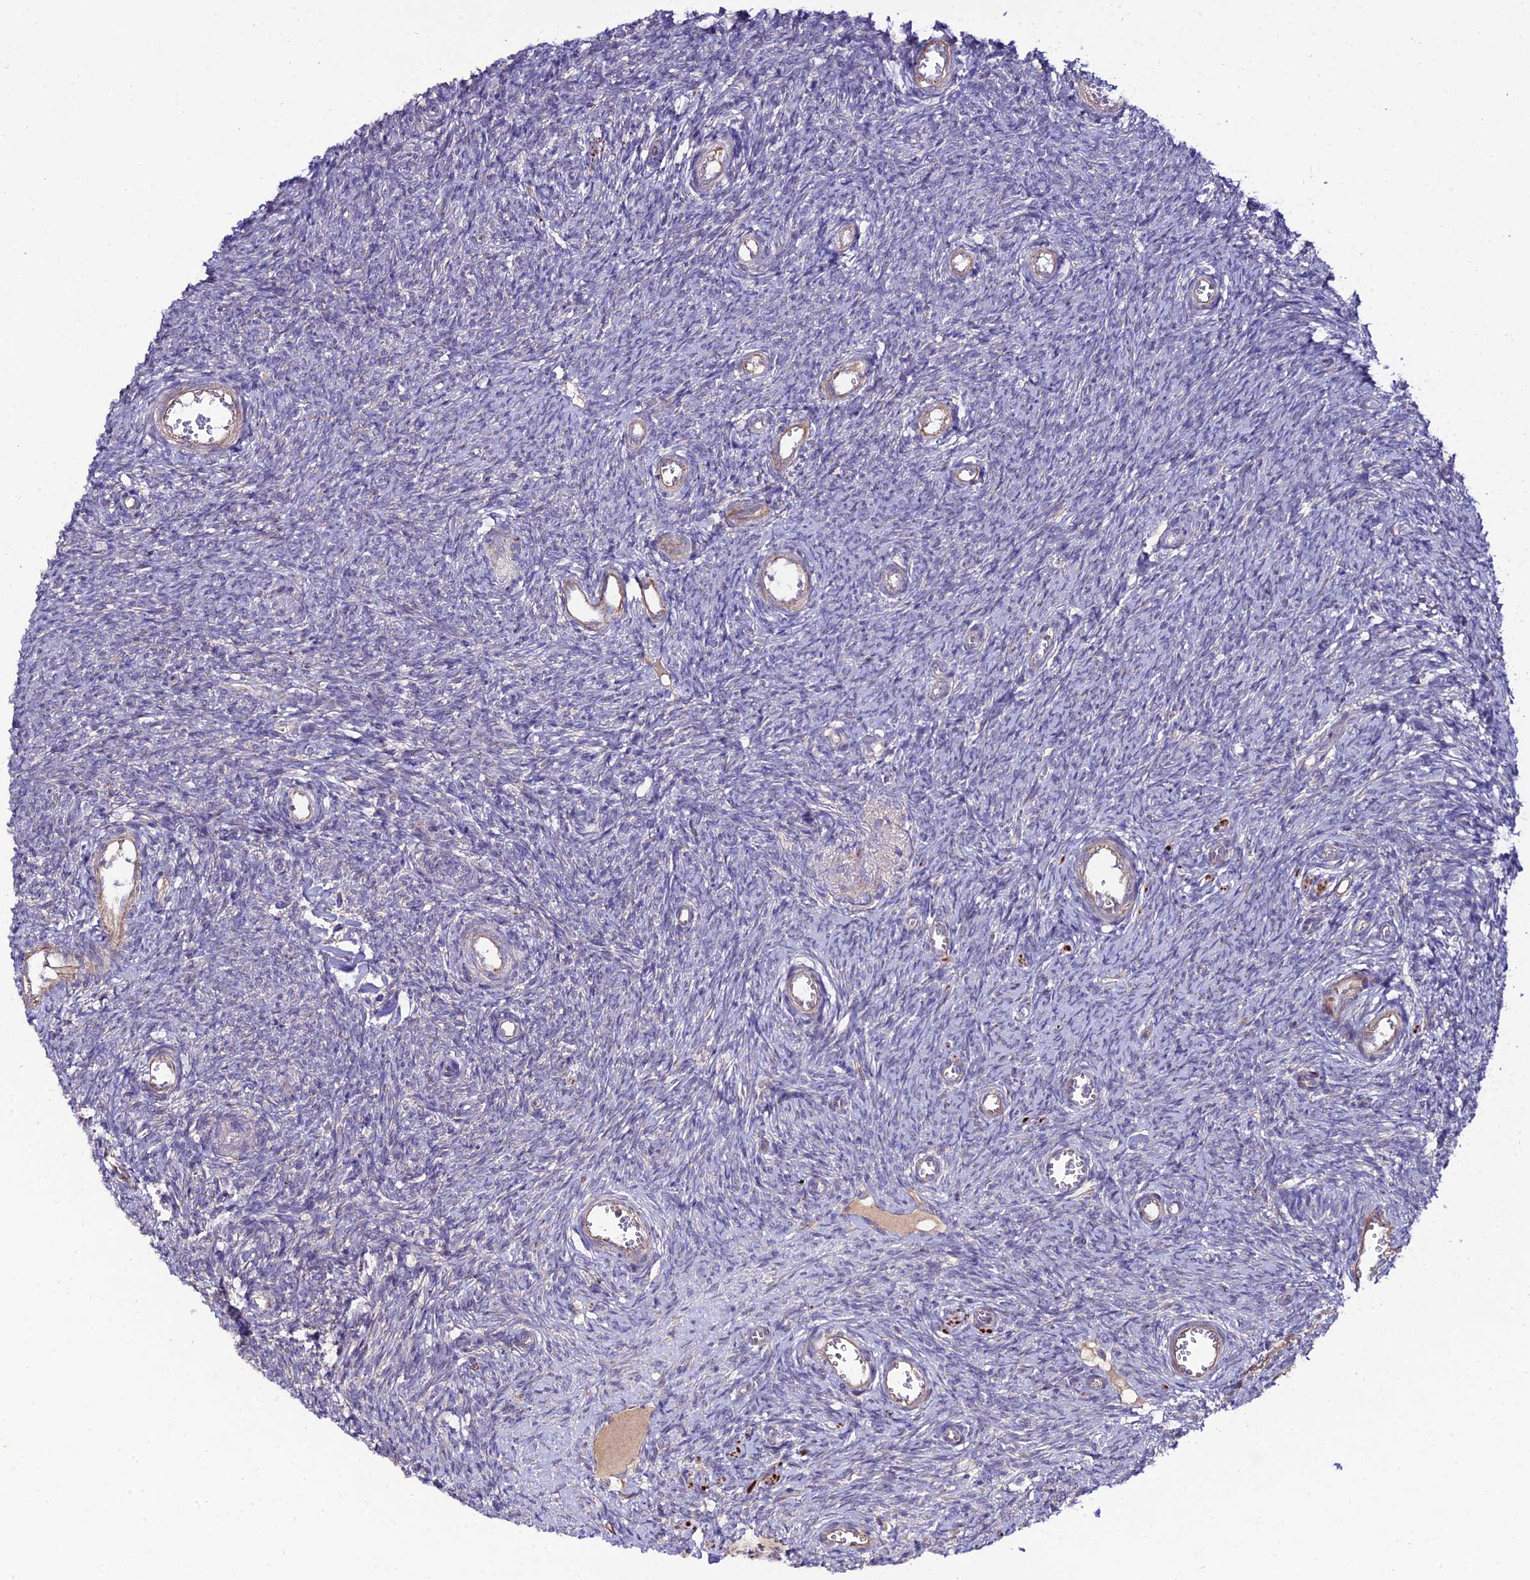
{"staining": {"intensity": "strong", "quantity": ">75%", "location": "cytoplasmic/membranous"}, "tissue": "ovary", "cell_type": "Follicle cells", "image_type": "normal", "snomed": [{"axis": "morphology", "description": "Normal tissue, NOS"}, {"axis": "topography", "description": "Ovary"}], "caption": "High-magnification brightfield microscopy of unremarkable ovary stained with DAB (brown) and counterstained with hematoxylin (blue). follicle cells exhibit strong cytoplasmic/membranous staining is present in approximately>75% of cells.", "gene": "ARL6IP1", "patient": {"sex": "female", "age": 44}}